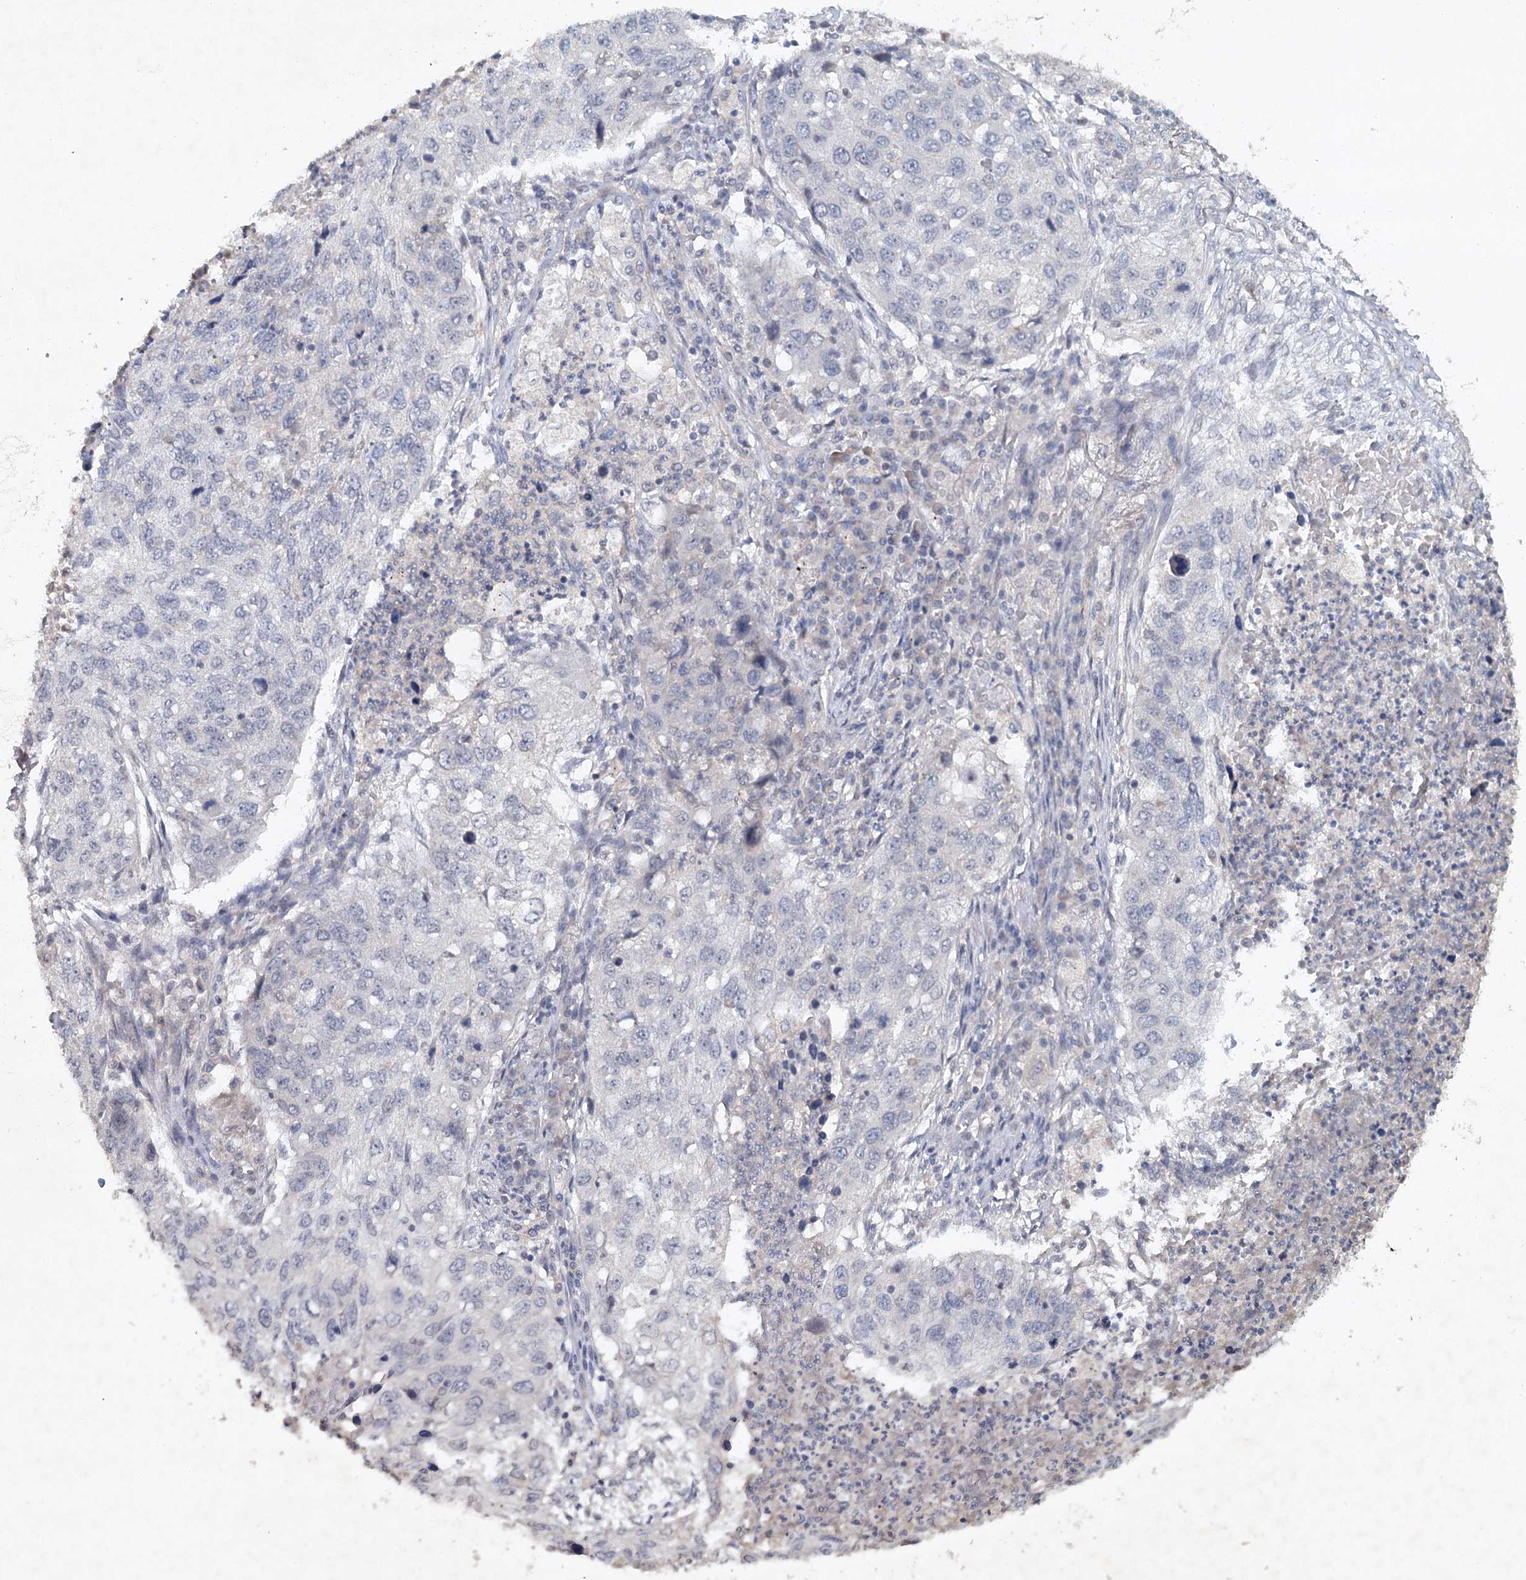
{"staining": {"intensity": "negative", "quantity": "none", "location": "none"}, "tissue": "lung cancer", "cell_type": "Tumor cells", "image_type": "cancer", "snomed": [{"axis": "morphology", "description": "Squamous cell carcinoma, NOS"}, {"axis": "topography", "description": "Lung"}], "caption": "The micrograph exhibits no significant expression in tumor cells of lung cancer (squamous cell carcinoma).", "gene": "SYNPO", "patient": {"sex": "female", "age": 63}}